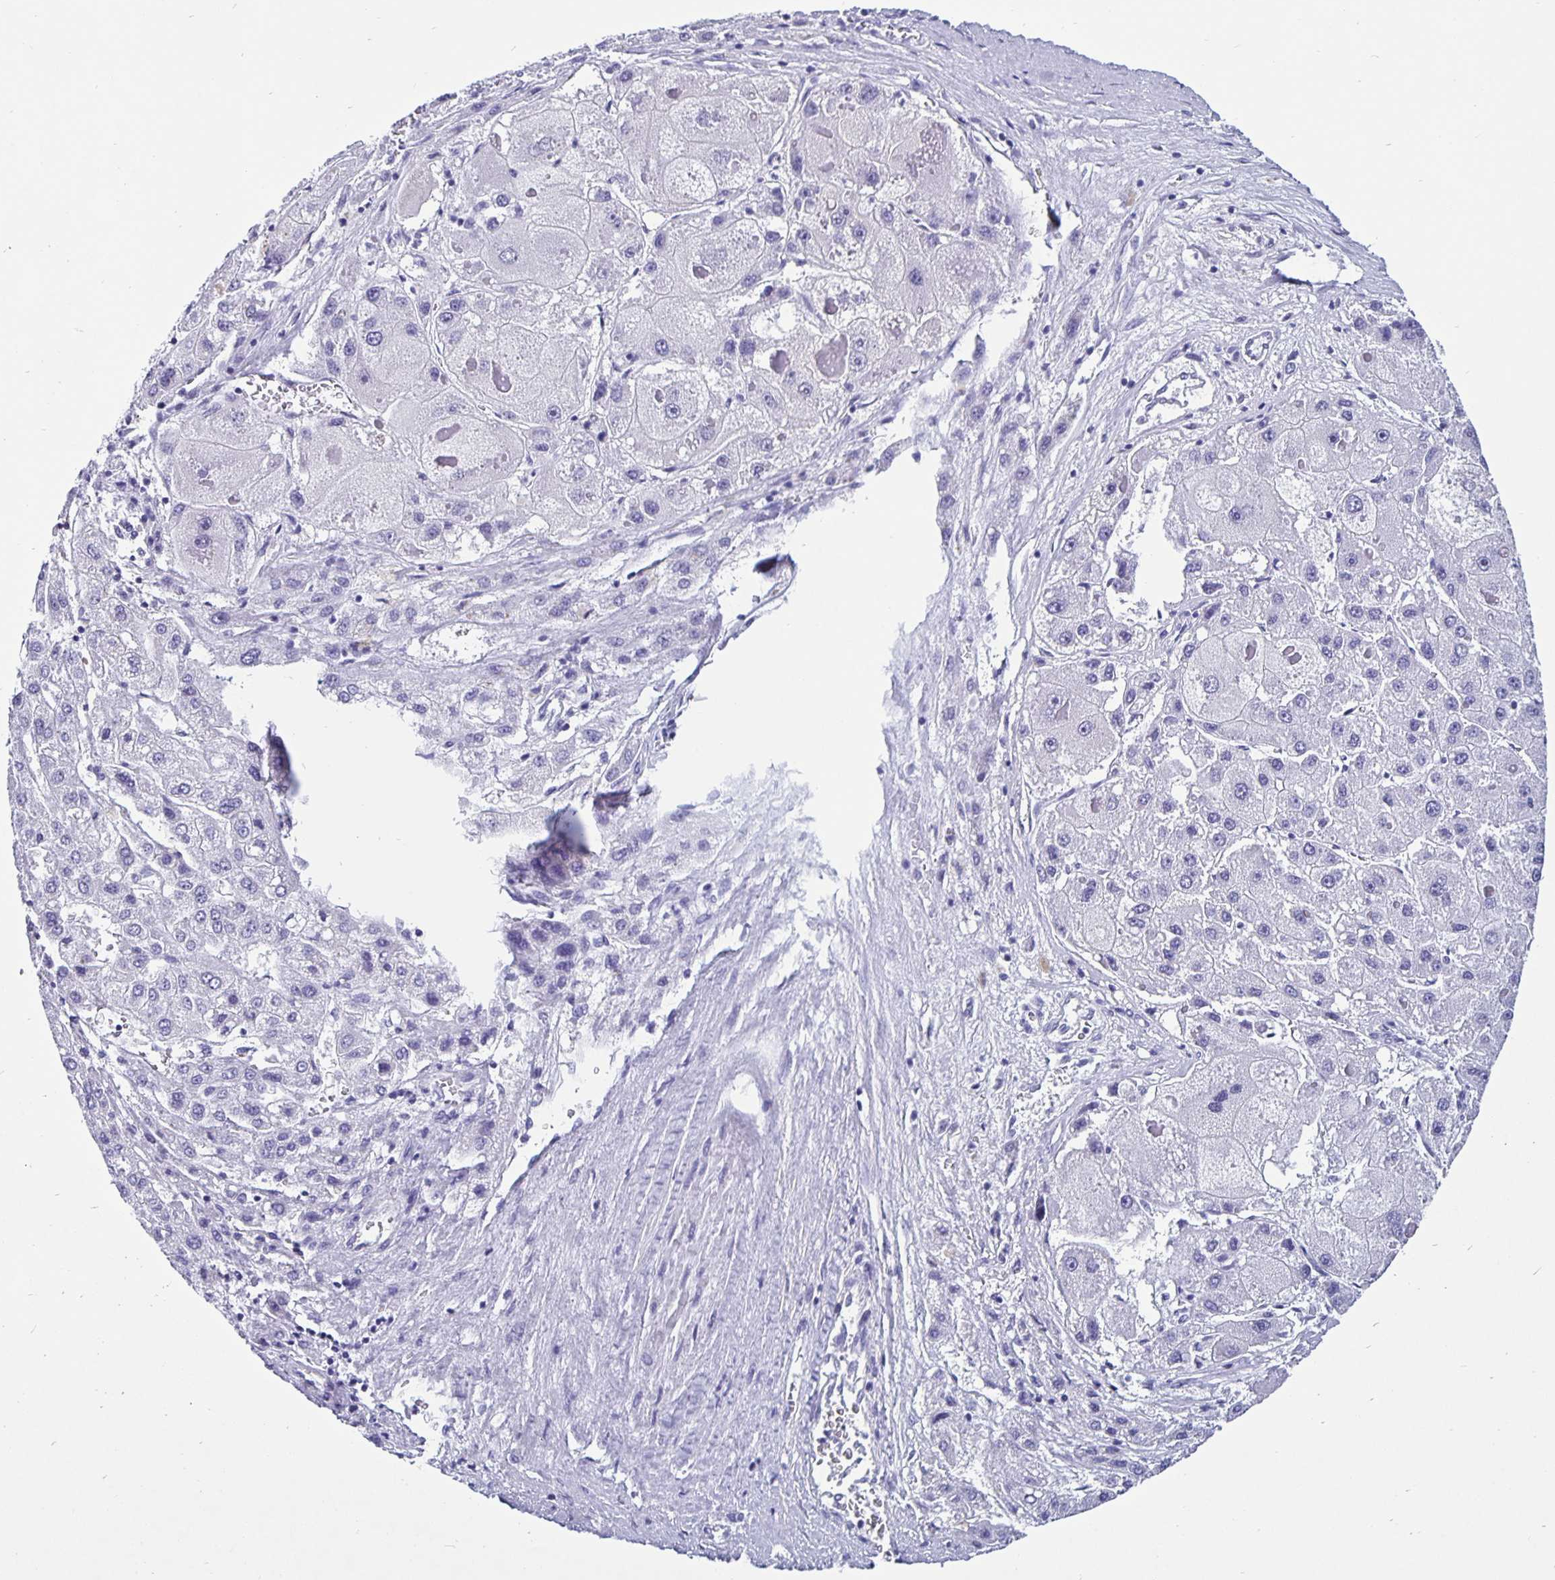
{"staining": {"intensity": "negative", "quantity": "none", "location": "none"}, "tissue": "liver cancer", "cell_type": "Tumor cells", "image_type": "cancer", "snomed": [{"axis": "morphology", "description": "Carcinoma, Hepatocellular, NOS"}, {"axis": "topography", "description": "Liver"}], "caption": "Immunohistochemistry (IHC) image of liver hepatocellular carcinoma stained for a protein (brown), which demonstrates no staining in tumor cells.", "gene": "ODF3B", "patient": {"sex": "female", "age": 73}}